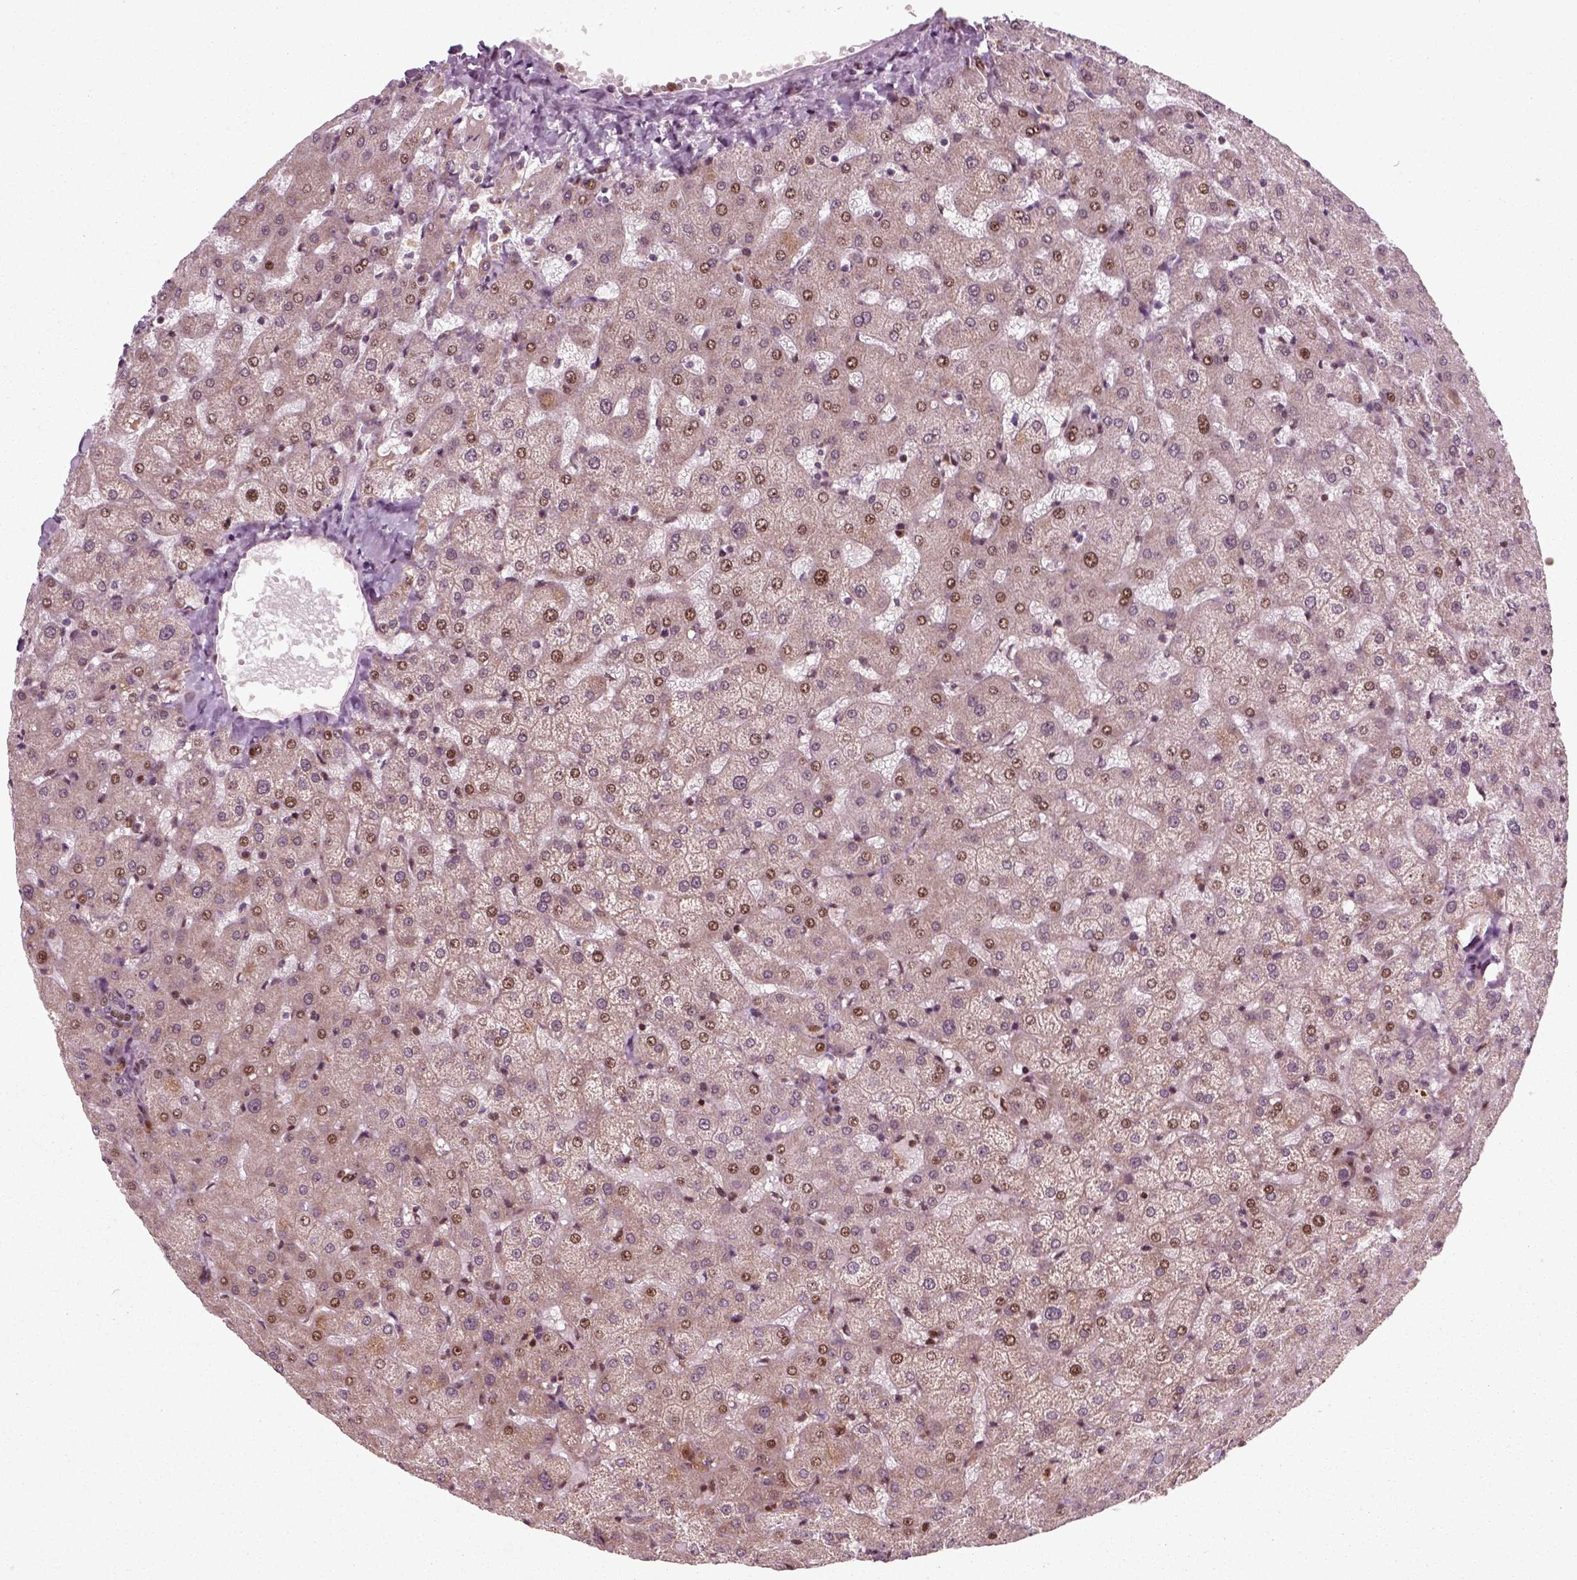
{"staining": {"intensity": "moderate", "quantity": "<25%", "location": "nuclear"}, "tissue": "liver", "cell_type": "Cholangiocytes", "image_type": "normal", "snomed": [{"axis": "morphology", "description": "Normal tissue, NOS"}, {"axis": "topography", "description": "Liver"}], "caption": "Cholangiocytes demonstrate low levels of moderate nuclear positivity in approximately <25% of cells in unremarkable liver. (DAB IHC, brown staining for protein, blue staining for nuclei).", "gene": "CDC14A", "patient": {"sex": "female", "age": 50}}